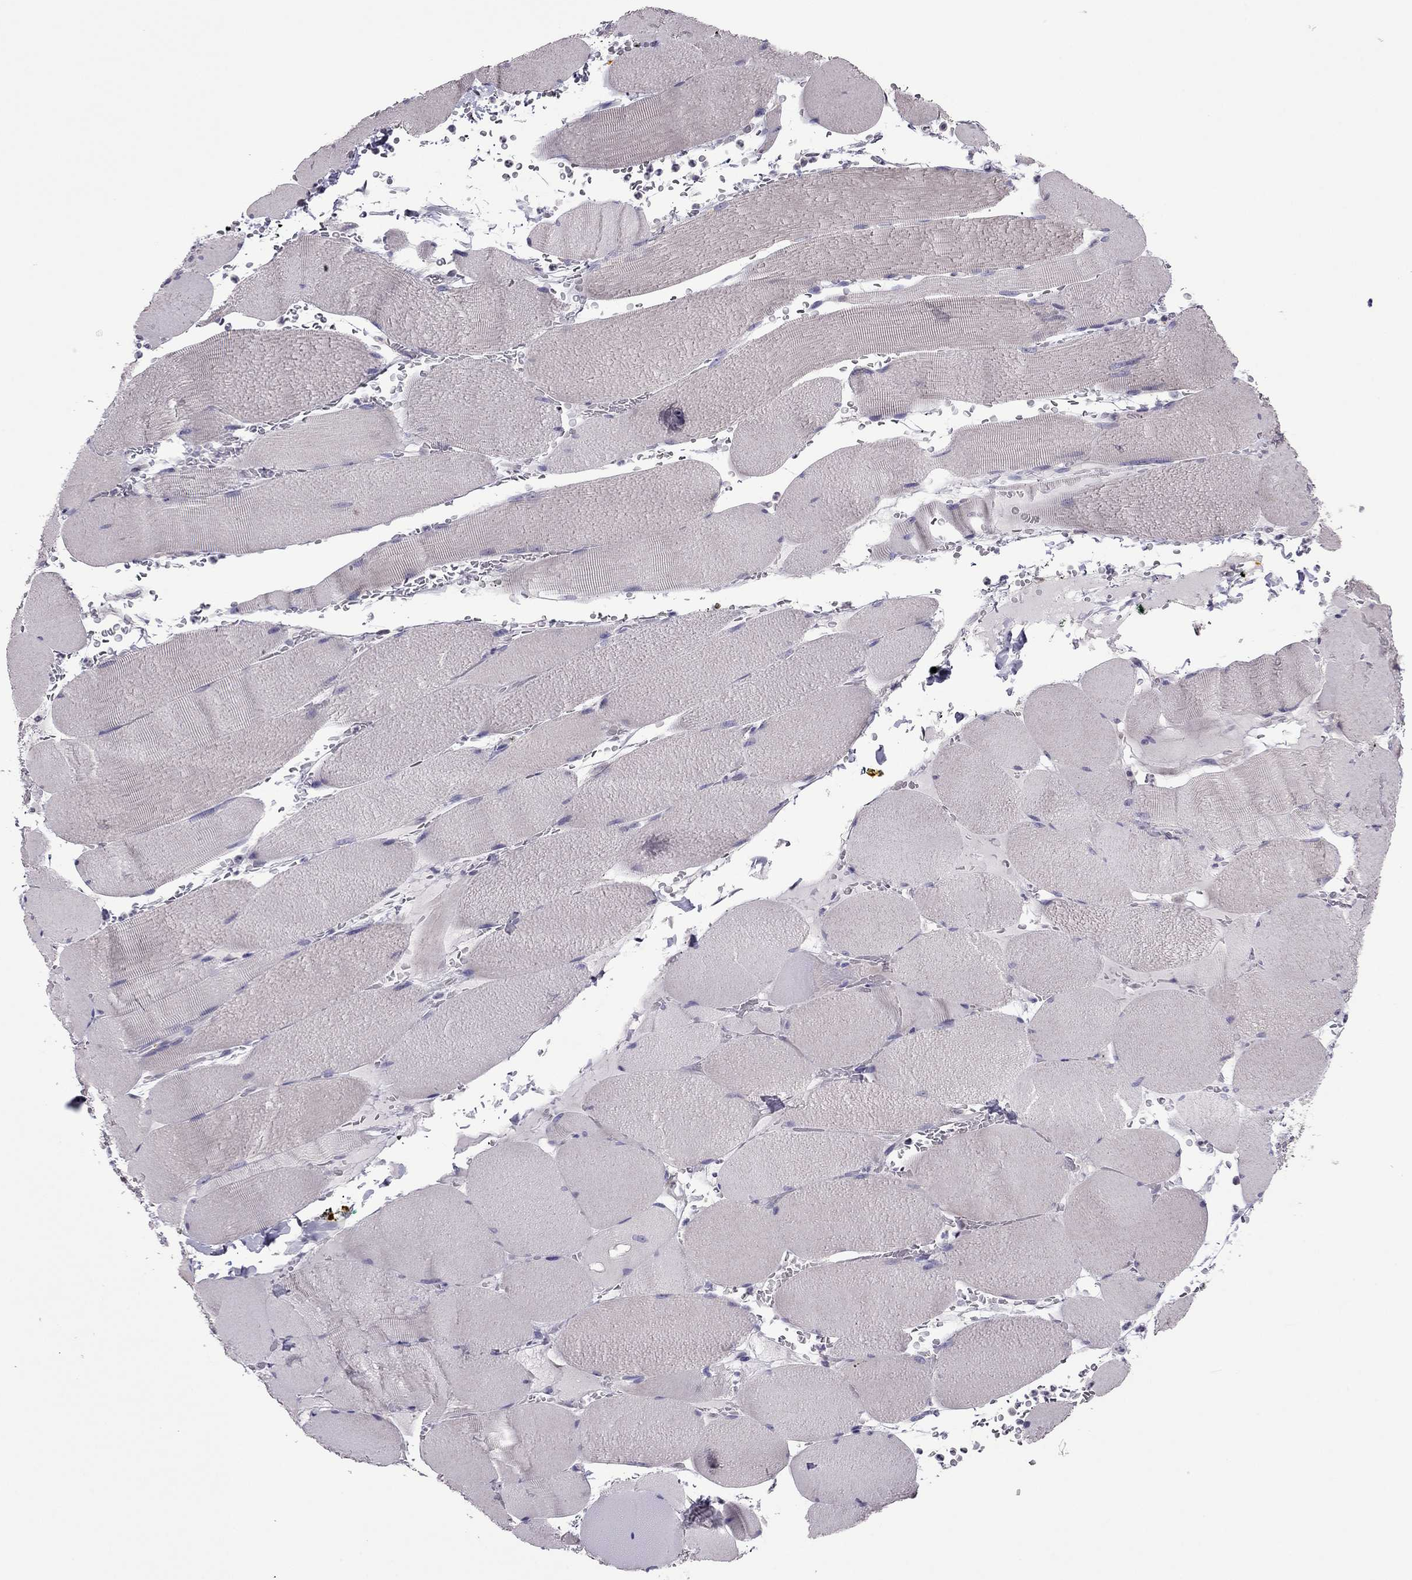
{"staining": {"intensity": "negative", "quantity": "none", "location": "none"}, "tissue": "skeletal muscle", "cell_type": "Myocytes", "image_type": "normal", "snomed": [{"axis": "morphology", "description": "Normal tissue, NOS"}, {"axis": "topography", "description": "Skeletal muscle"}], "caption": "High power microscopy photomicrograph of an IHC image of benign skeletal muscle, revealing no significant positivity in myocytes. The staining is performed using DAB (3,3'-diaminobenzidine) brown chromogen with nuclei counter-stained in using hematoxylin.", "gene": "SLC16A8", "patient": {"sex": "male", "age": 56}}